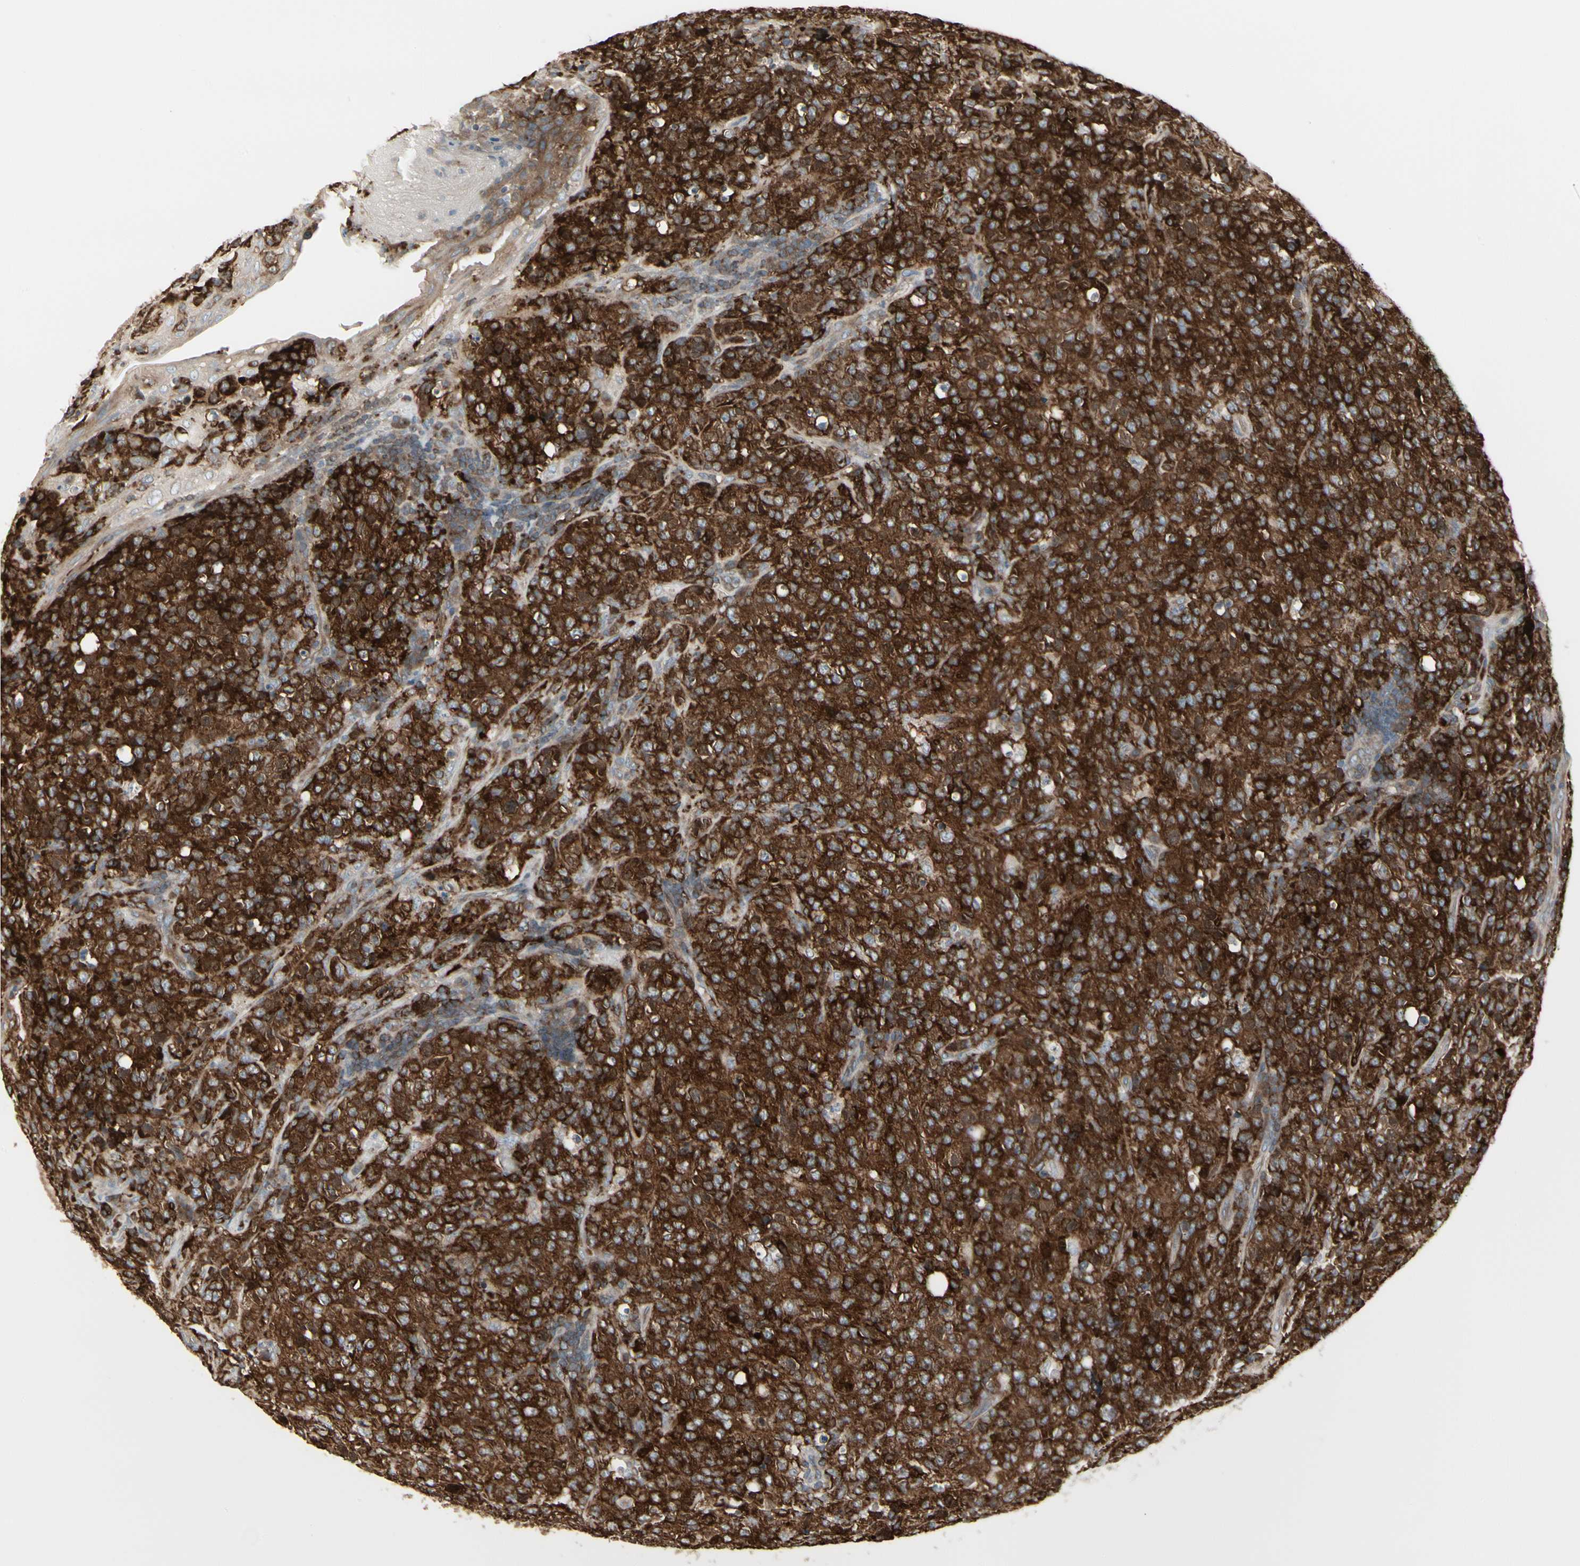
{"staining": {"intensity": "strong", "quantity": ">75%", "location": "cytoplasmic/membranous"}, "tissue": "lymphoma", "cell_type": "Tumor cells", "image_type": "cancer", "snomed": [{"axis": "morphology", "description": "Malignant lymphoma, non-Hodgkin's type, High grade"}, {"axis": "topography", "description": "Tonsil"}], "caption": "Immunohistochemical staining of human high-grade malignant lymphoma, non-Hodgkin's type shows strong cytoplasmic/membranous protein positivity in about >75% of tumor cells.", "gene": "EPS15", "patient": {"sex": "female", "age": 36}}